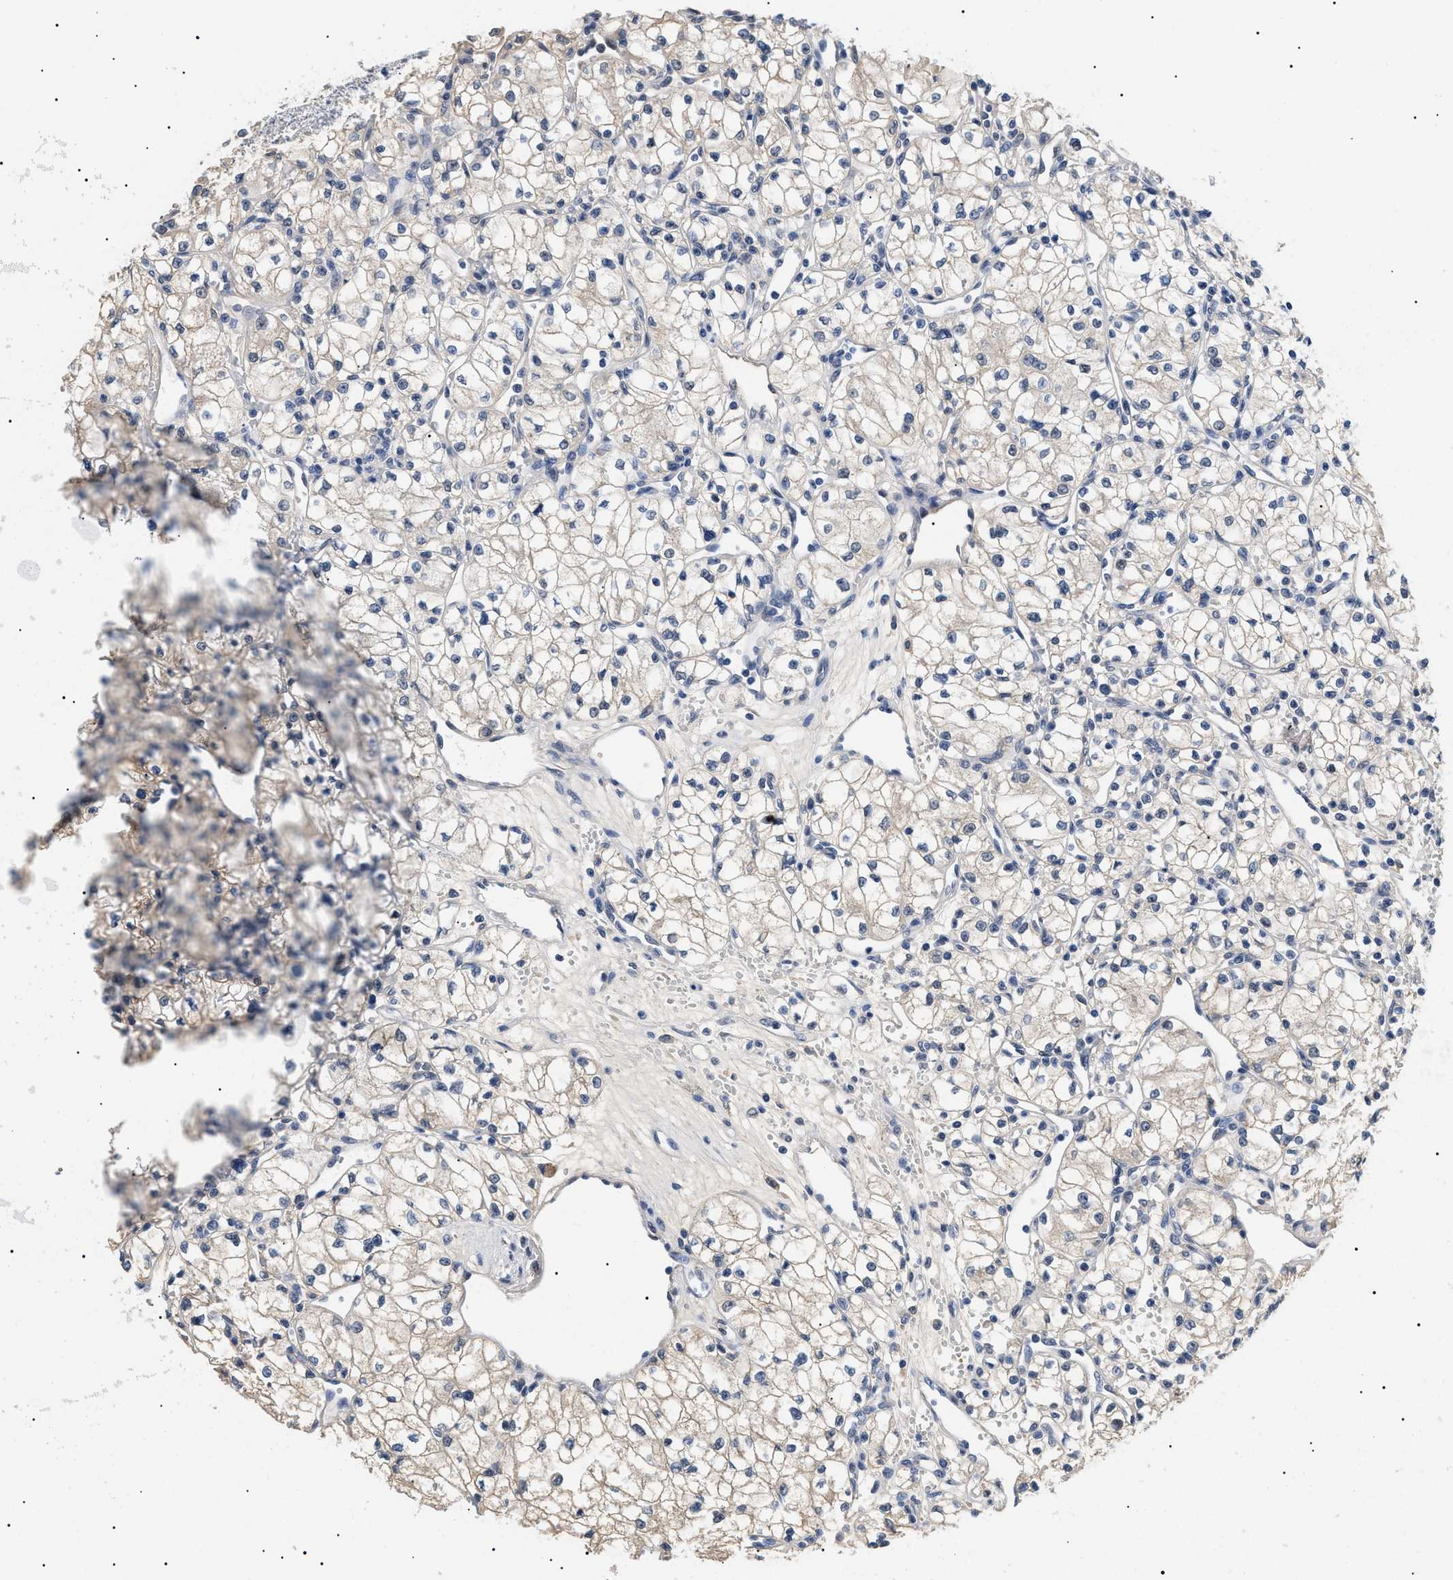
{"staining": {"intensity": "negative", "quantity": "none", "location": "none"}, "tissue": "renal cancer", "cell_type": "Tumor cells", "image_type": "cancer", "snomed": [{"axis": "morphology", "description": "Normal tissue, NOS"}, {"axis": "morphology", "description": "Adenocarcinoma, NOS"}, {"axis": "topography", "description": "Kidney"}], "caption": "Micrograph shows no significant protein expression in tumor cells of renal cancer (adenocarcinoma).", "gene": "PRRT2", "patient": {"sex": "male", "age": 59}}